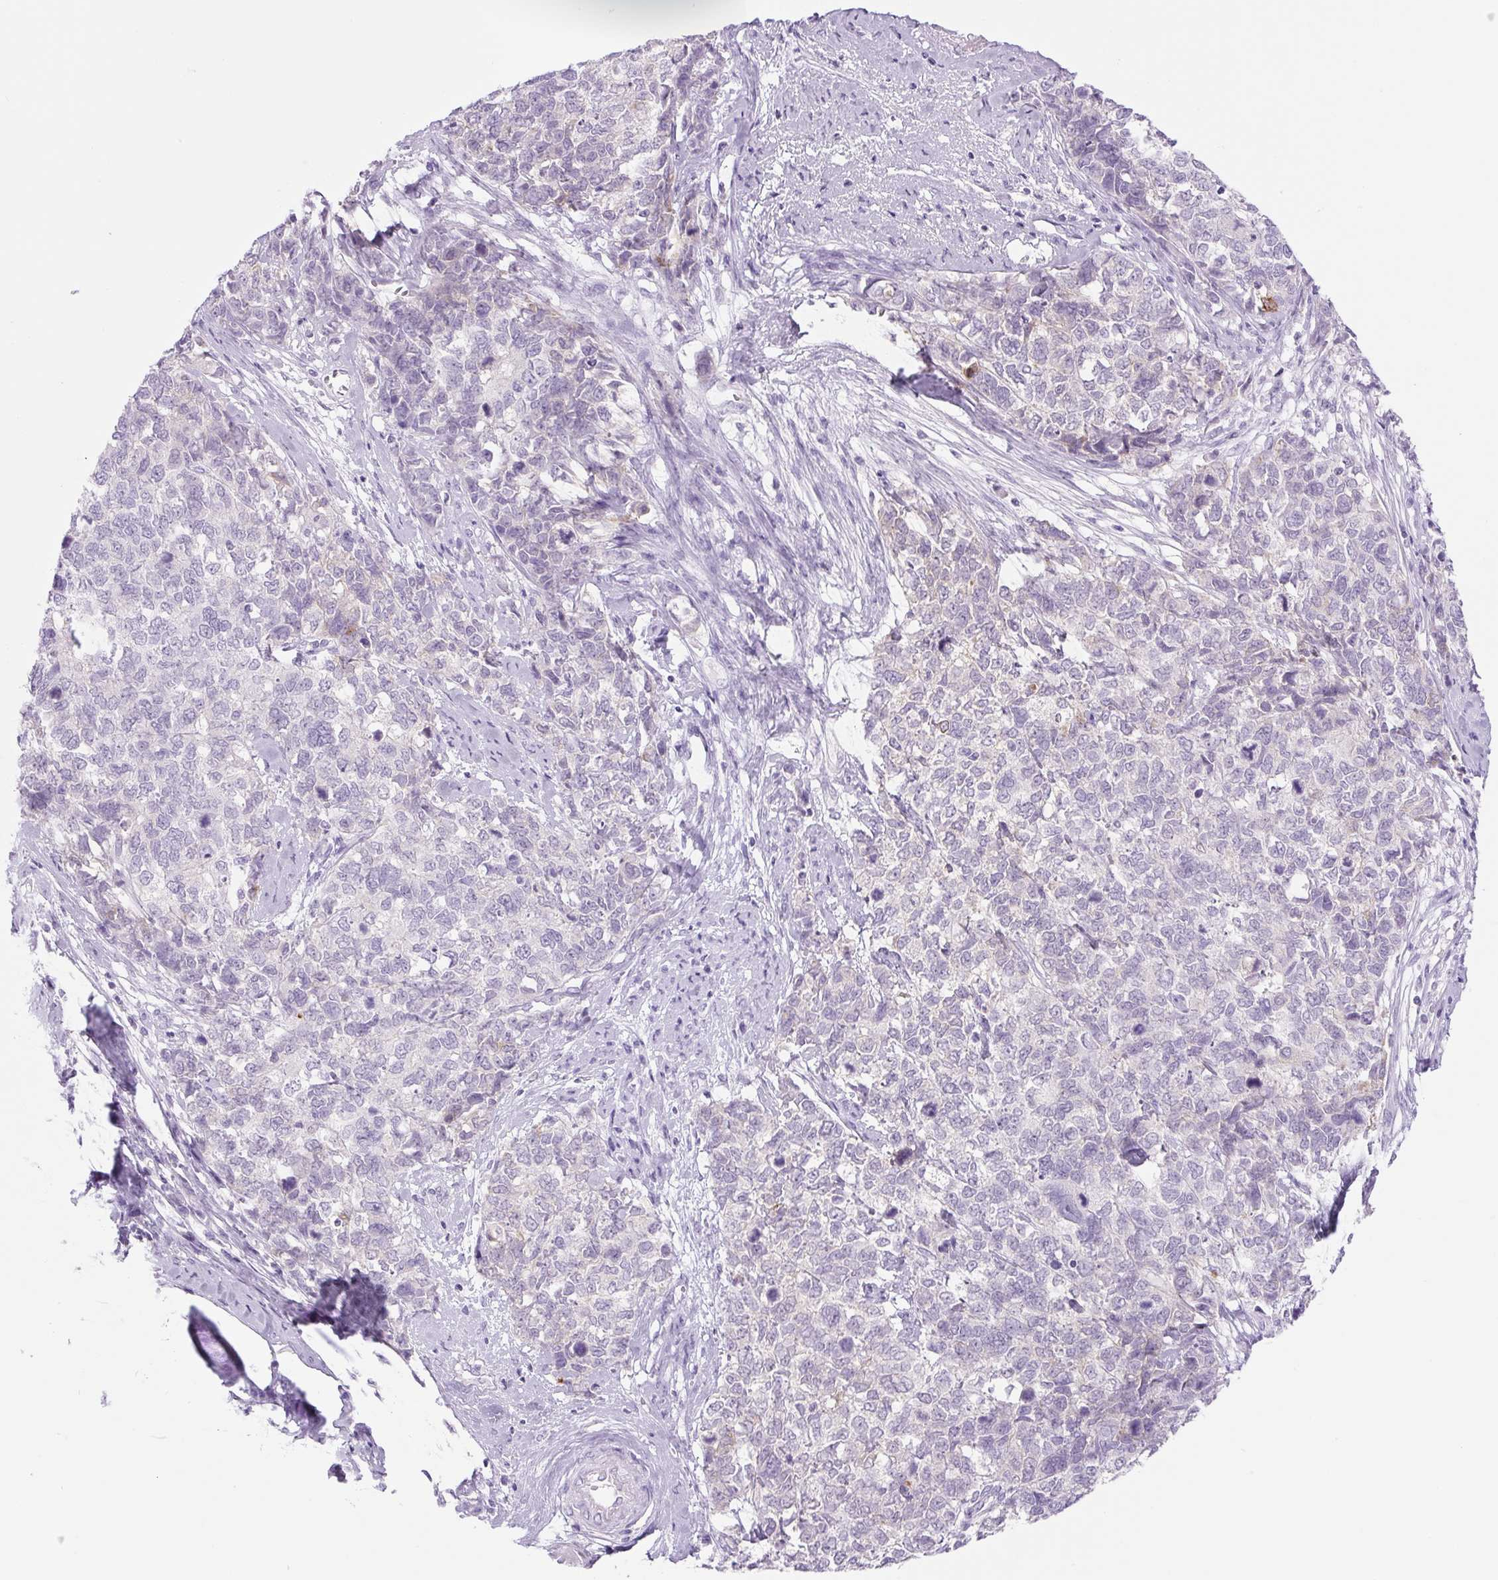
{"staining": {"intensity": "negative", "quantity": "none", "location": "none"}, "tissue": "cervical cancer", "cell_type": "Tumor cells", "image_type": "cancer", "snomed": [{"axis": "morphology", "description": "Adenocarcinoma, NOS"}, {"axis": "topography", "description": "Cervix"}], "caption": "Tumor cells are negative for protein expression in human cervical cancer.", "gene": "COL9A2", "patient": {"sex": "female", "age": 63}}